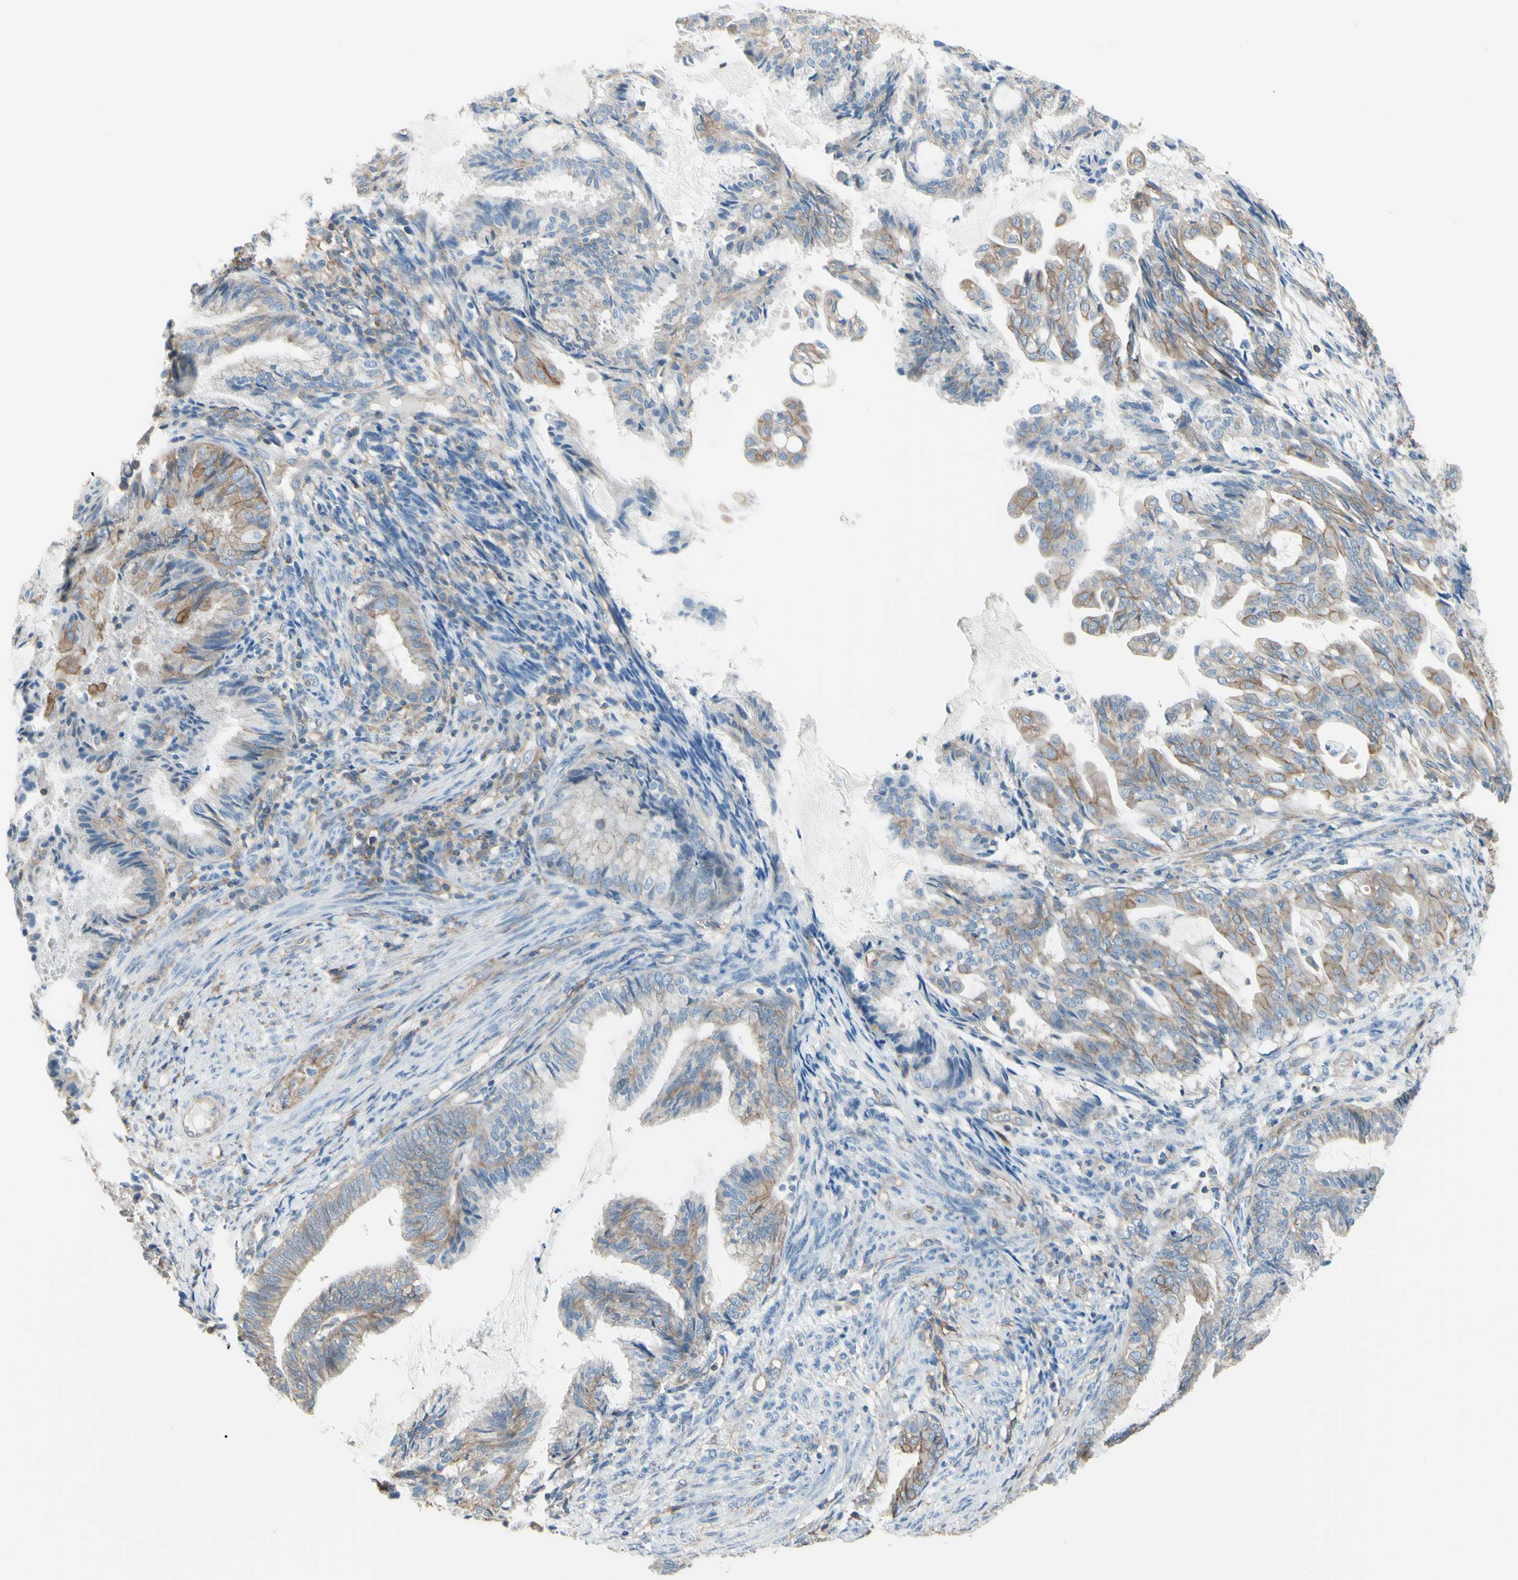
{"staining": {"intensity": "weak", "quantity": "25%-75%", "location": "cytoplasmic/membranous"}, "tissue": "endometrial cancer", "cell_type": "Tumor cells", "image_type": "cancer", "snomed": [{"axis": "morphology", "description": "Adenocarcinoma, NOS"}, {"axis": "topography", "description": "Endometrium"}], "caption": "Endometrial adenocarcinoma tissue reveals weak cytoplasmic/membranous positivity in approximately 25%-75% of tumor cells, visualized by immunohistochemistry.", "gene": "ADD1", "patient": {"sex": "female", "age": 86}}